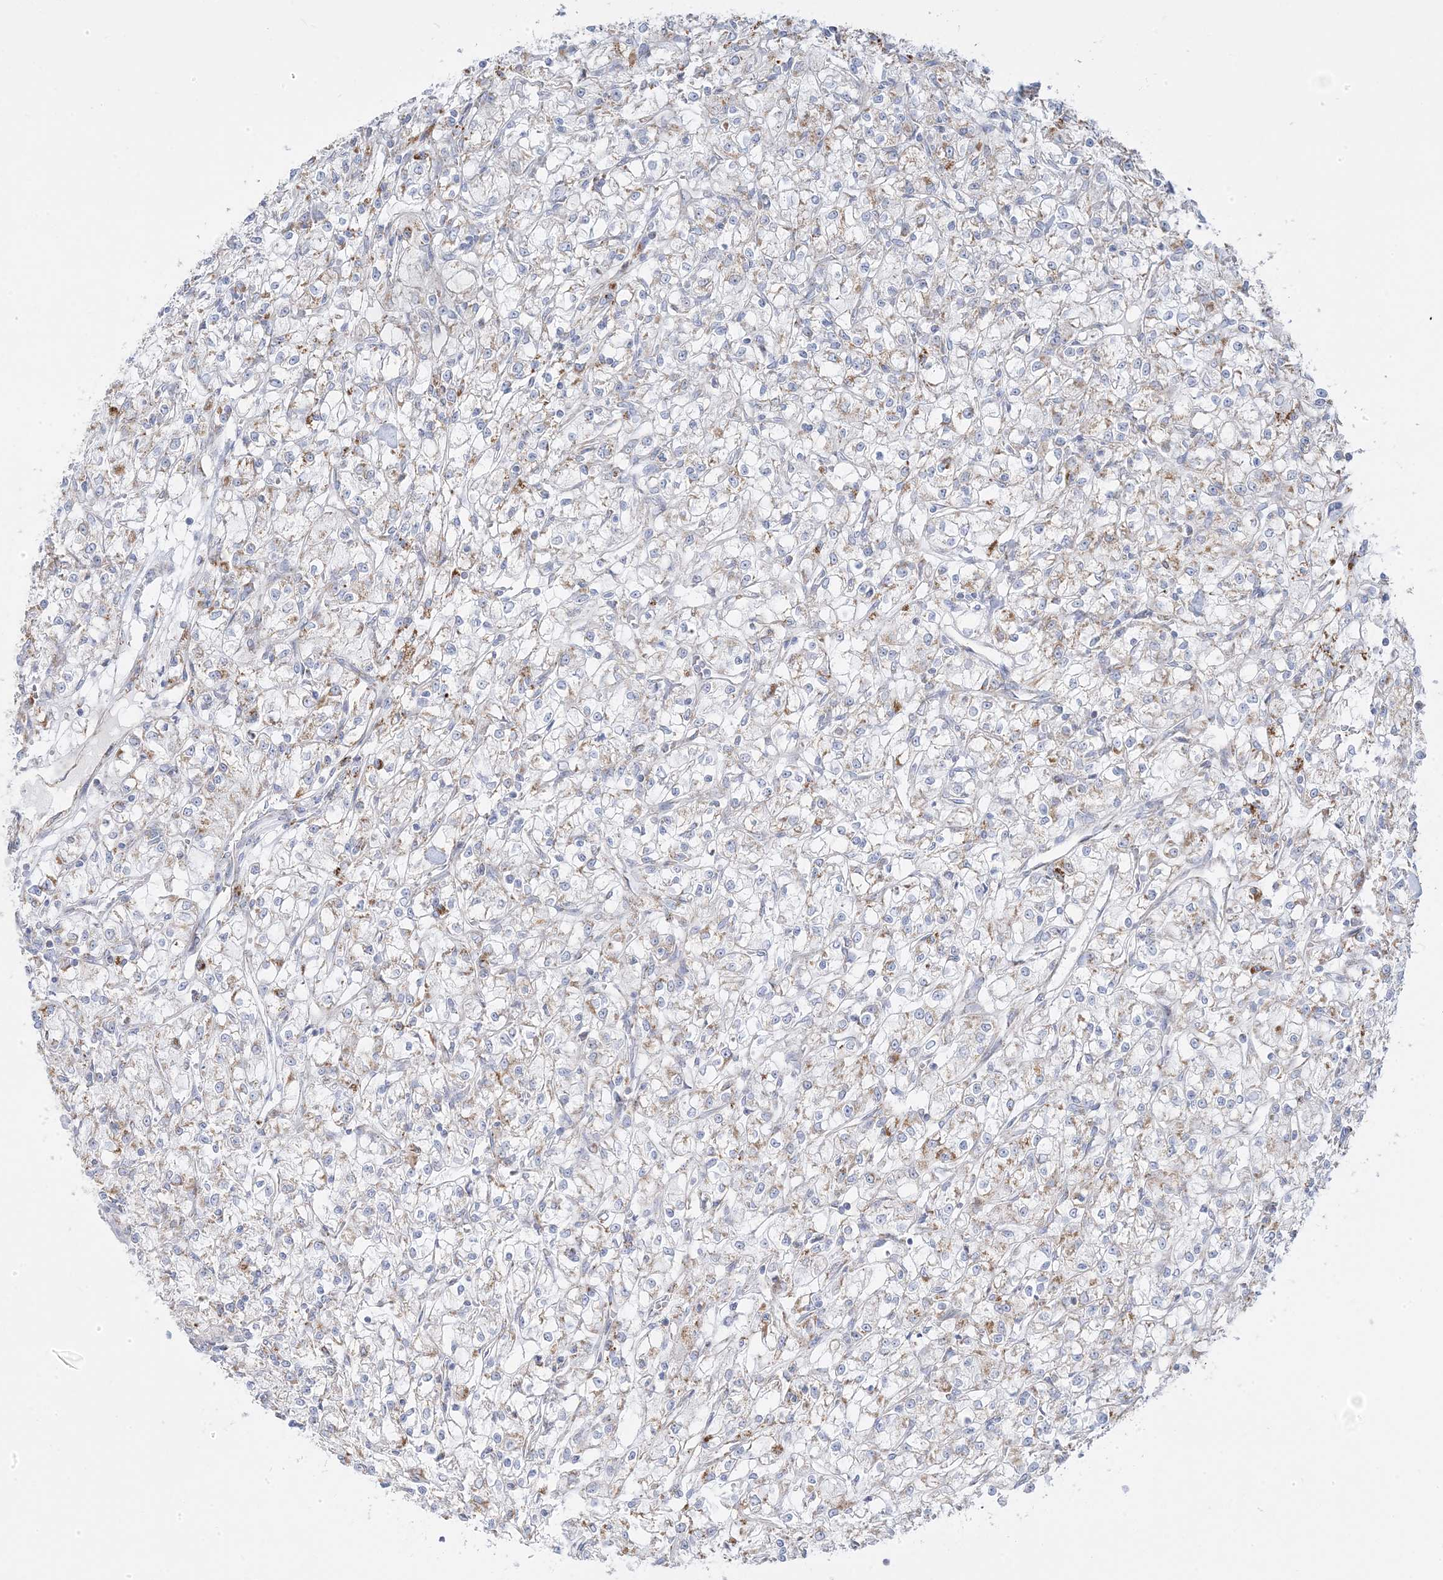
{"staining": {"intensity": "moderate", "quantity": "<25%", "location": "cytoplasmic/membranous"}, "tissue": "renal cancer", "cell_type": "Tumor cells", "image_type": "cancer", "snomed": [{"axis": "morphology", "description": "Adenocarcinoma, NOS"}, {"axis": "topography", "description": "Kidney"}], "caption": "An IHC micrograph of tumor tissue is shown. Protein staining in brown shows moderate cytoplasmic/membranous positivity in renal cancer (adenocarcinoma) within tumor cells.", "gene": "PCCB", "patient": {"sex": "female", "age": 59}}